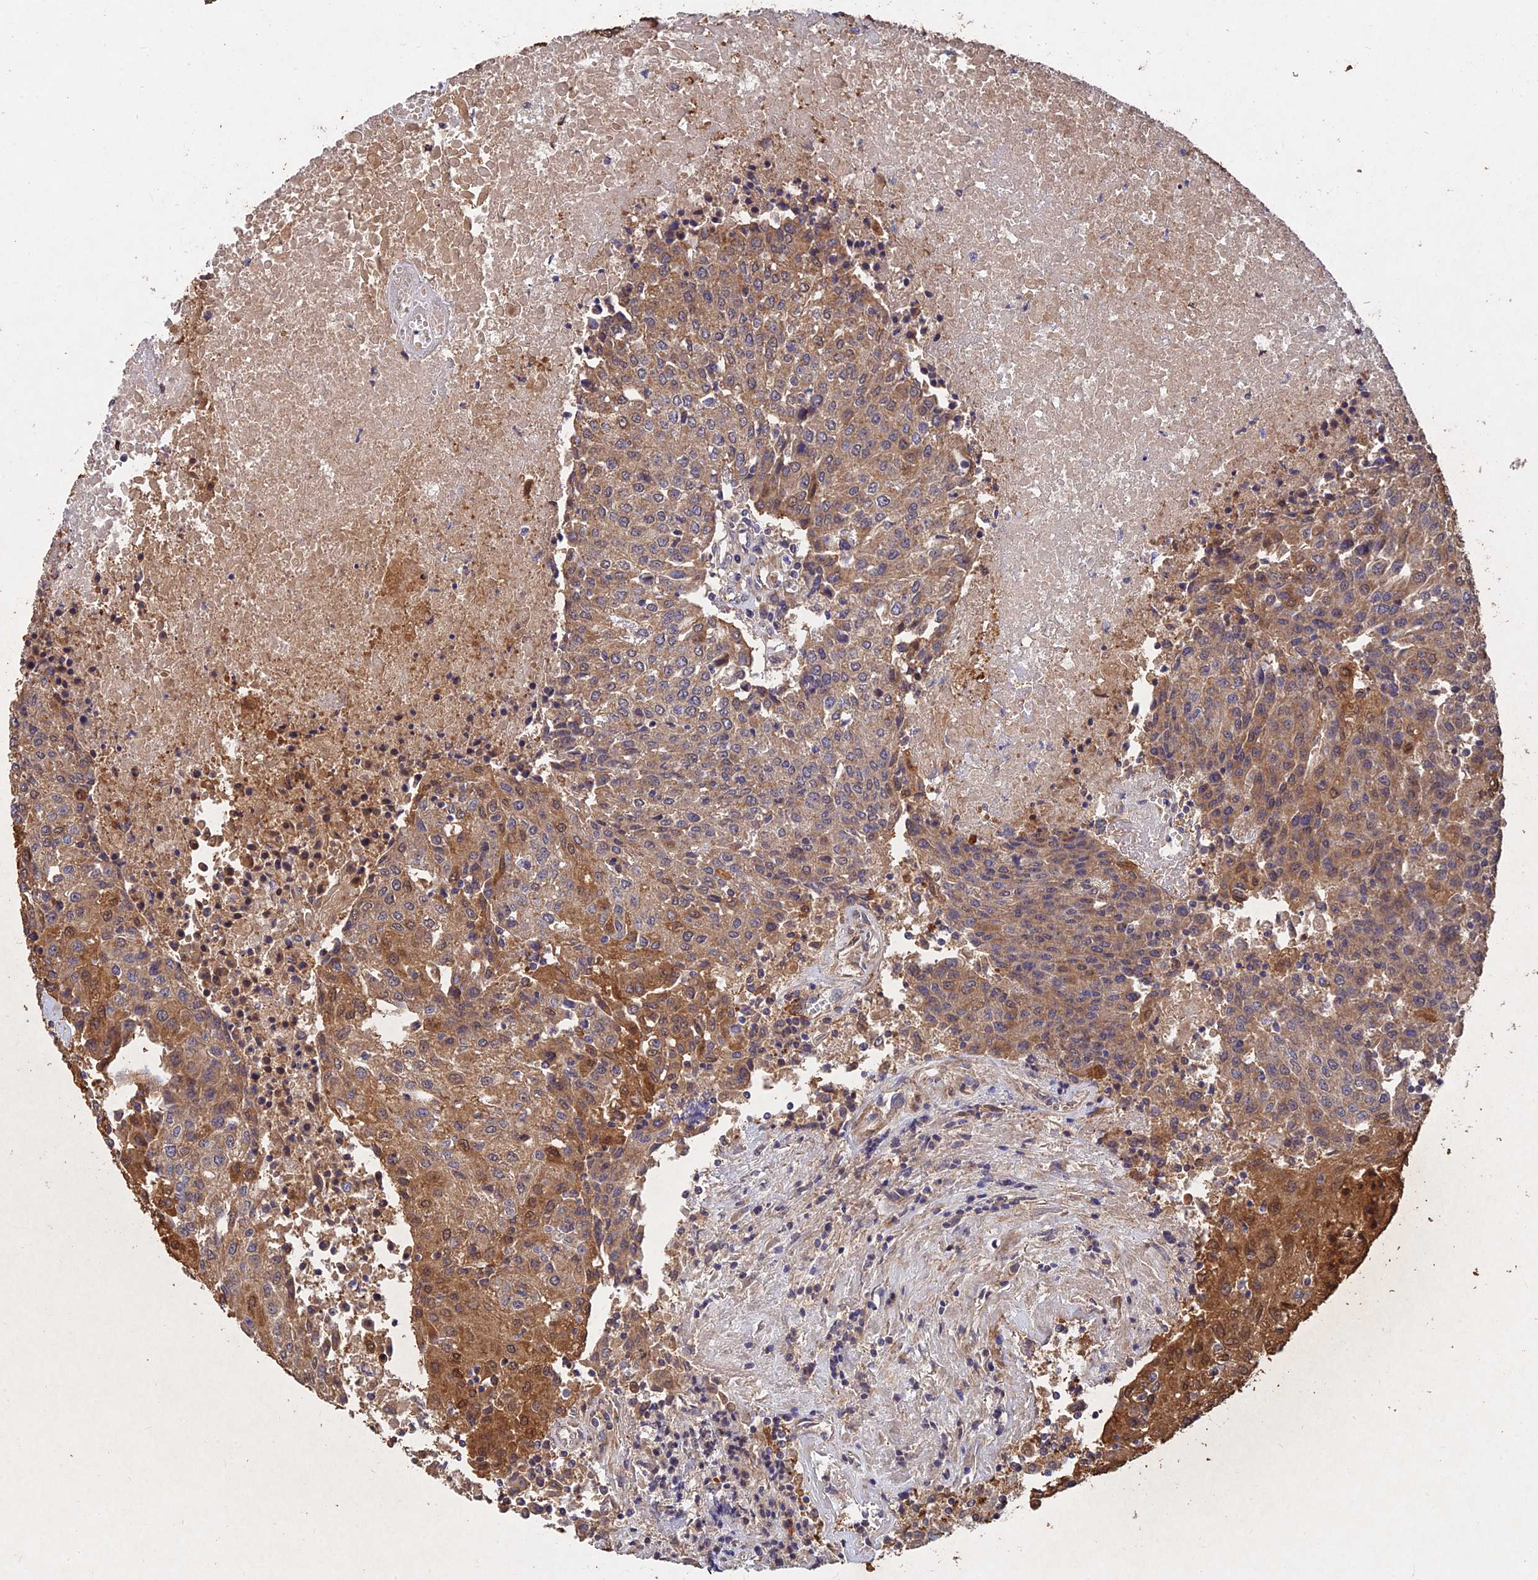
{"staining": {"intensity": "moderate", "quantity": "<25%", "location": "cytoplasmic/membranous"}, "tissue": "urothelial cancer", "cell_type": "Tumor cells", "image_type": "cancer", "snomed": [{"axis": "morphology", "description": "Urothelial carcinoma, High grade"}, {"axis": "topography", "description": "Urinary bladder"}], "caption": "Moderate cytoplasmic/membranous staining for a protein is present in about <25% of tumor cells of urothelial carcinoma (high-grade) using immunohistochemistry.", "gene": "SLC38A11", "patient": {"sex": "female", "age": 85}}